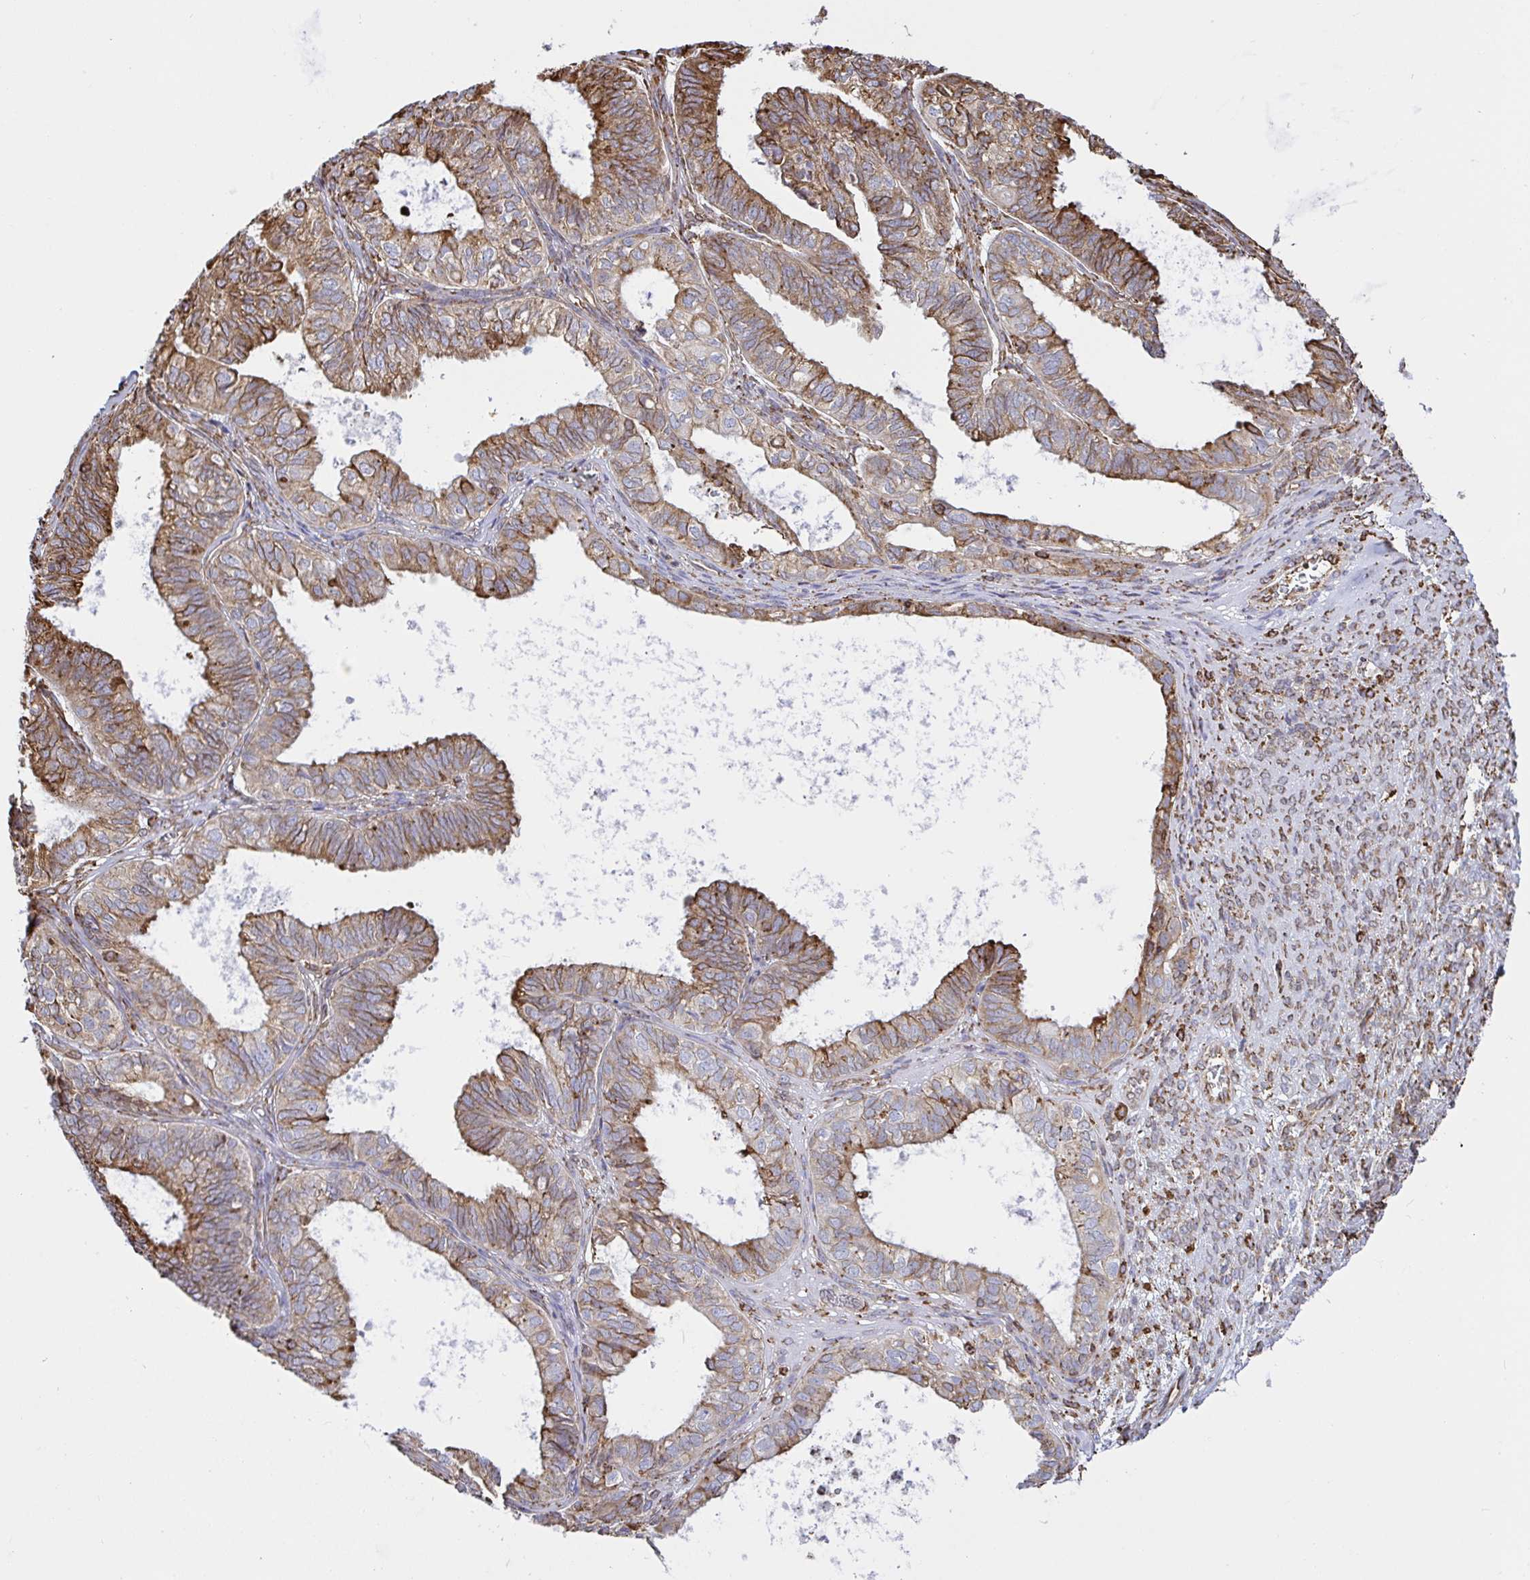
{"staining": {"intensity": "moderate", "quantity": ">75%", "location": "cytoplasmic/membranous"}, "tissue": "ovarian cancer", "cell_type": "Tumor cells", "image_type": "cancer", "snomed": [{"axis": "morphology", "description": "Carcinoma, endometroid"}, {"axis": "topography", "description": "Ovary"}], "caption": "The immunohistochemical stain highlights moderate cytoplasmic/membranous positivity in tumor cells of endometroid carcinoma (ovarian) tissue.", "gene": "CLGN", "patient": {"sex": "female", "age": 64}}